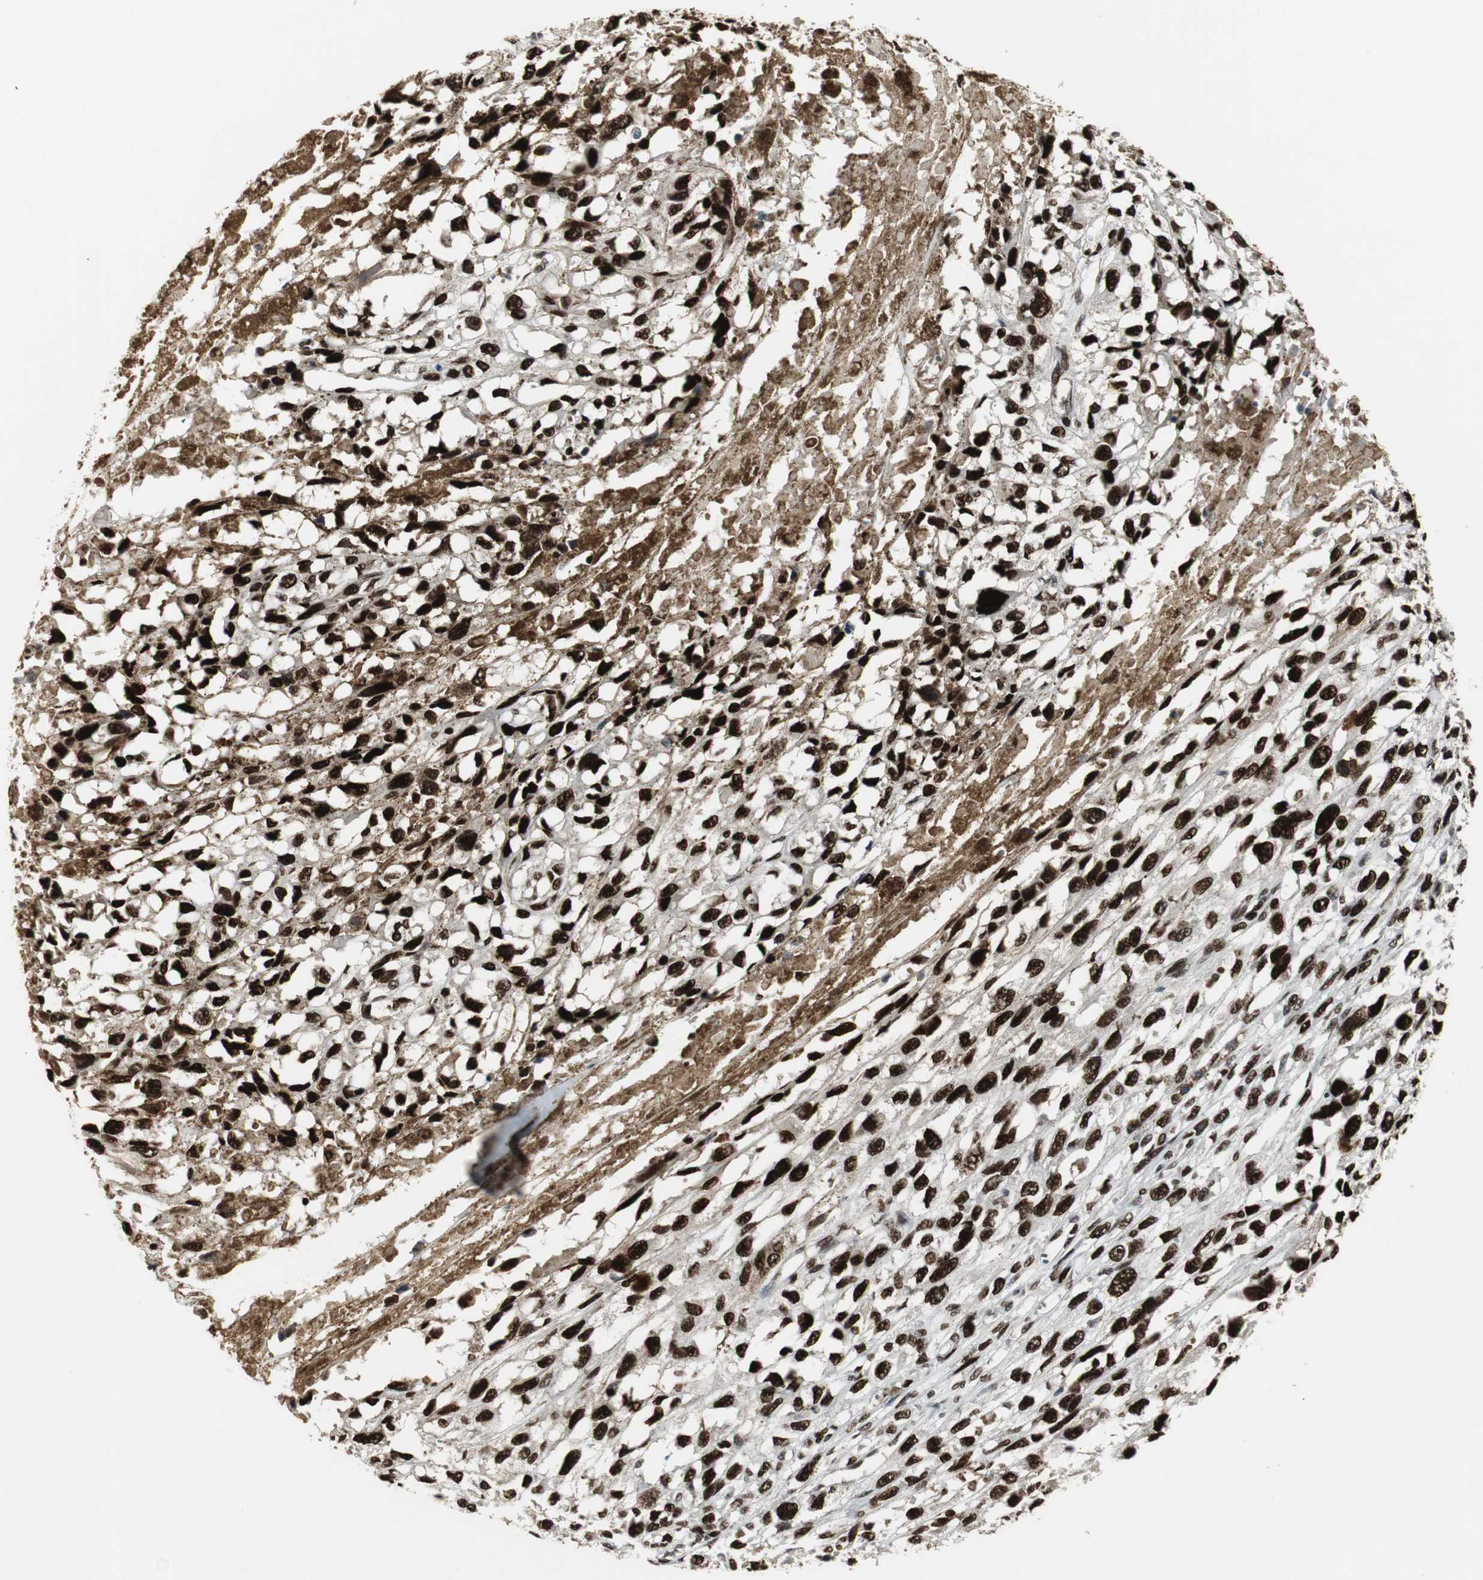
{"staining": {"intensity": "strong", "quantity": ">75%", "location": "nuclear"}, "tissue": "melanoma", "cell_type": "Tumor cells", "image_type": "cancer", "snomed": [{"axis": "morphology", "description": "Malignant melanoma, Metastatic site"}, {"axis": "topography", "description": "Lymph node"}], "caption": "Immunohistochemical staining of malignant melanoma (metastatic site) displays high levels of strong nuclear protein positivity in about >75% of tumor cells. (brown staining indicates protein expression, while blue staining denotes nuclei).", "gene": "TAF5", "patient": {"sex": "male", "age": 59}}